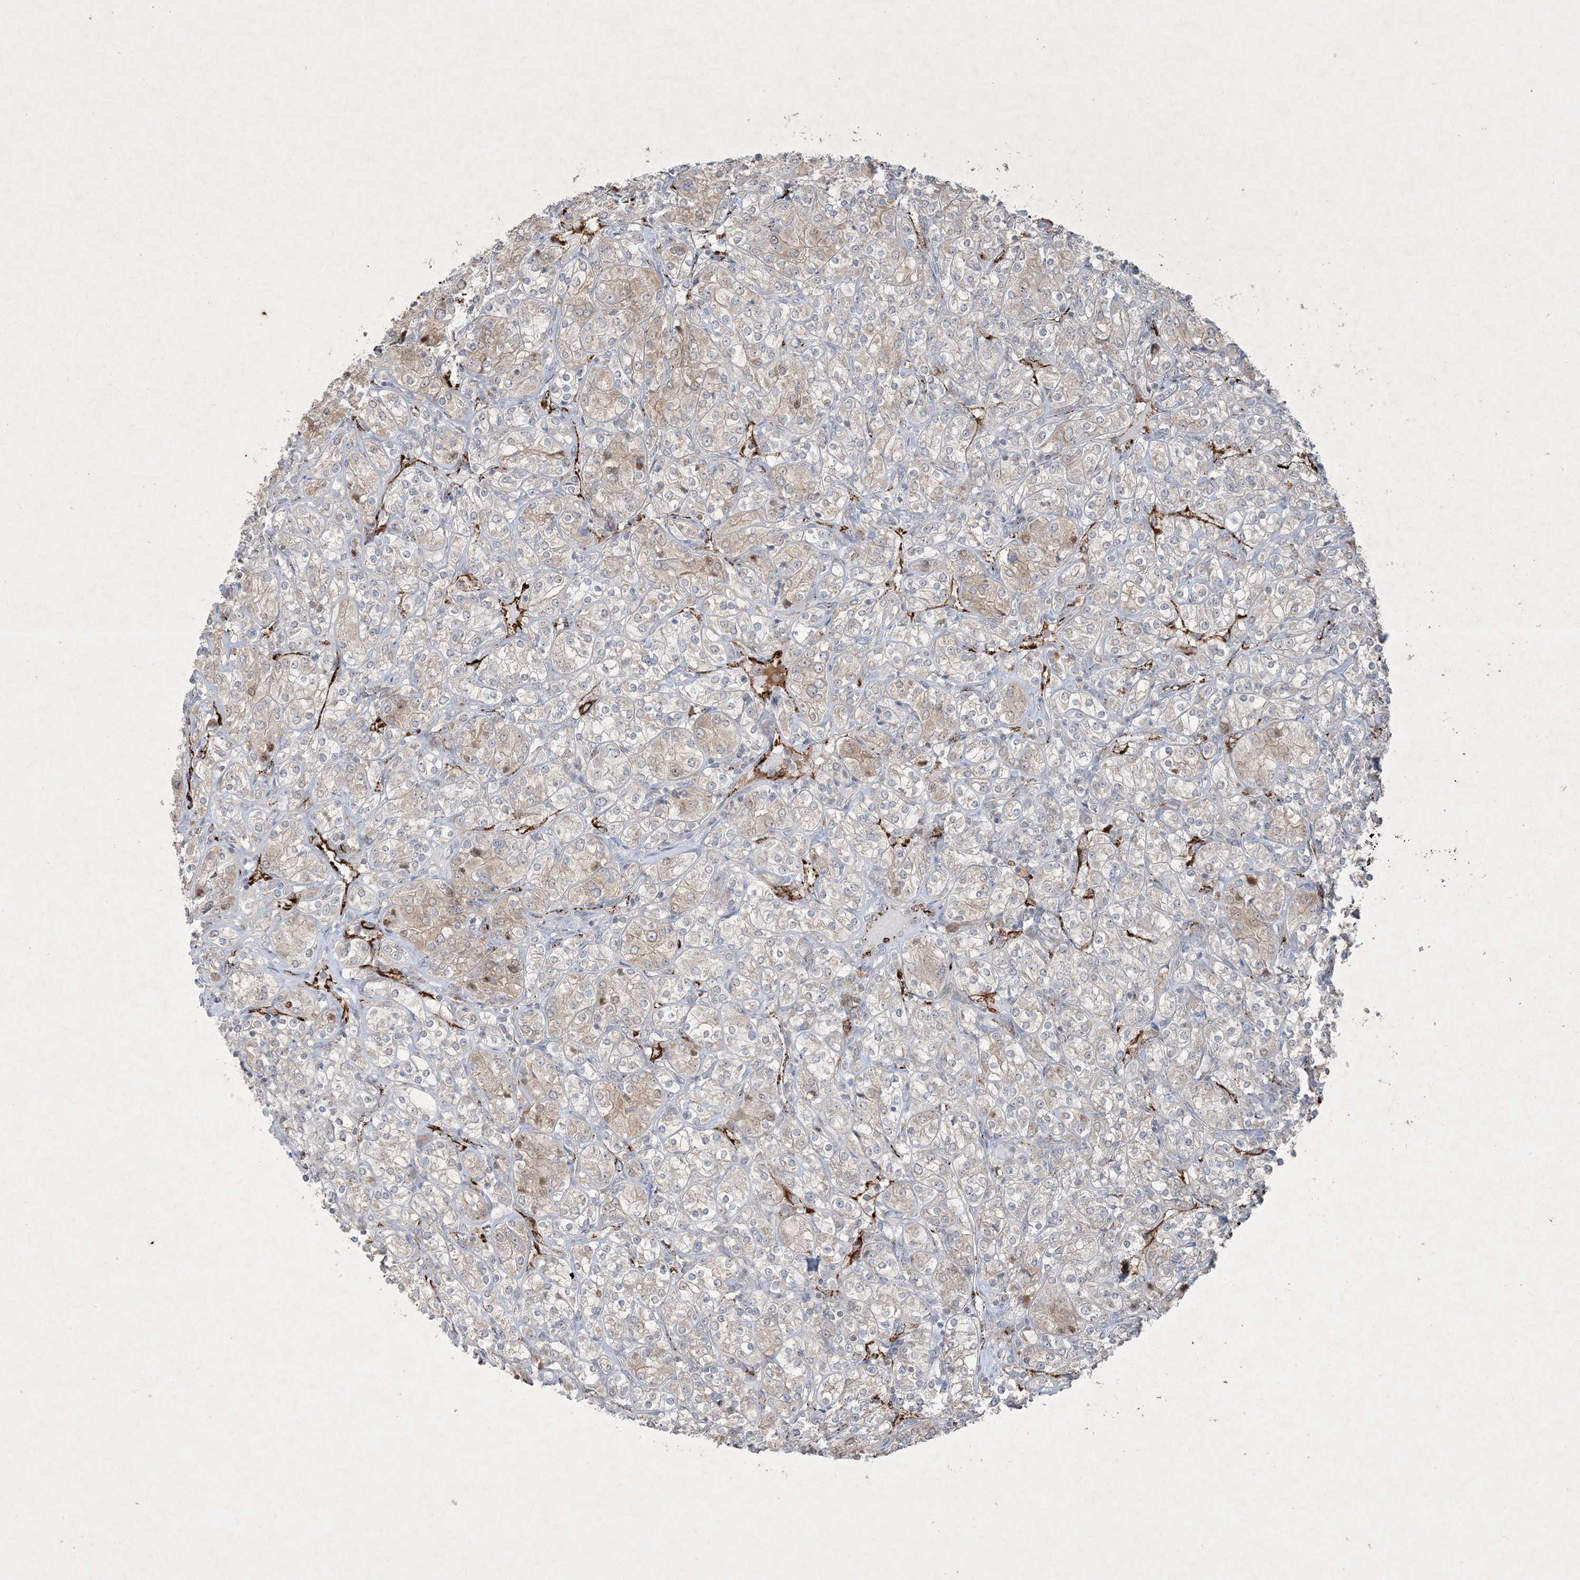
{"staining": {"intensity": "weak", "quantity": "25%-75%", "location": "cytoplasmic/membranous"}, "tissue": "renal cancer", "cell_type": "Tumor cells", "image_type": "cancer", "snomed": [{"axis": "morphology", "description": "Adenocarcinoma, NOS"}, {"axis": "topography", "description": "Kidney"}], "caption": "A micrograph of renal cancer stained for a protein exhibits weak cytoplasmic/membranous brown staining in tumor cells. The staining was performed using DAB to visualize the protein expression in brown, while the nuclei were stained in blue with hematoxylin (Magnification: 20x).", "gene": "PRSS36", "patient": {"sex": "male", "age": 77}}